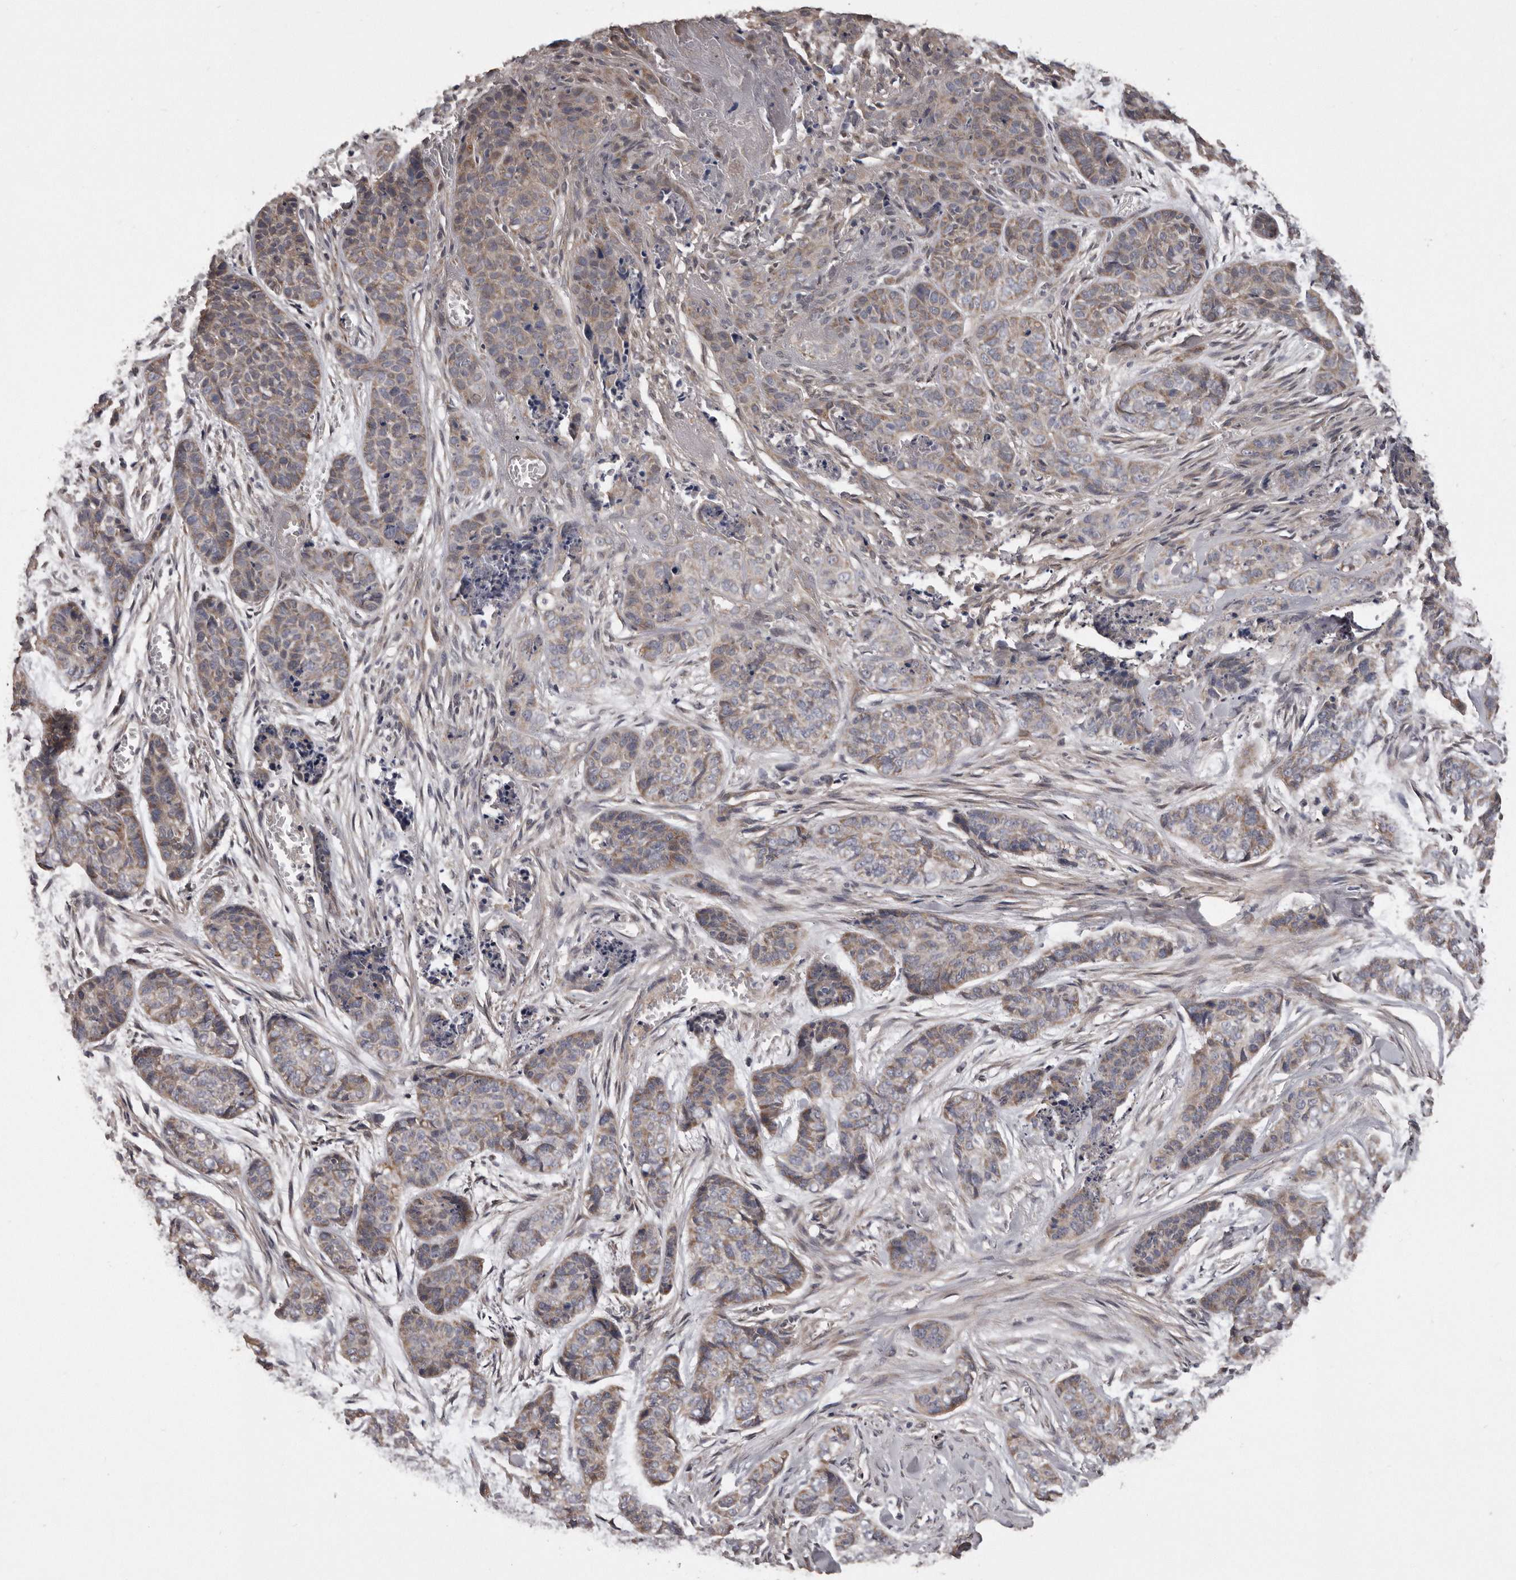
{"staining": {"intensity": "moderate", "quantity": "25%-75%", "location": "cytoplasmic/membranous"}, "tissue": "skin cancer", "cell_type": "Tumor cells", "image_type": "cancer", "snomed": [{"axis": "morphology", "description": "Basal cell carcinoma"}, {"axis": "topography", "description": "Skin"}], "caption": "Skin basal cell carcinoma stained with DAB (3,3'-diaminobenzidine) immunohistochemistry exhibits medium levels of moderate cytoplasmic/membranous positivity in approximately 25%-75% of tumor cells. (IHC, brightfield microscopy, high magnification).", "gene": "ARMCX1", "patient": {"sex": "female", "age": 64}}